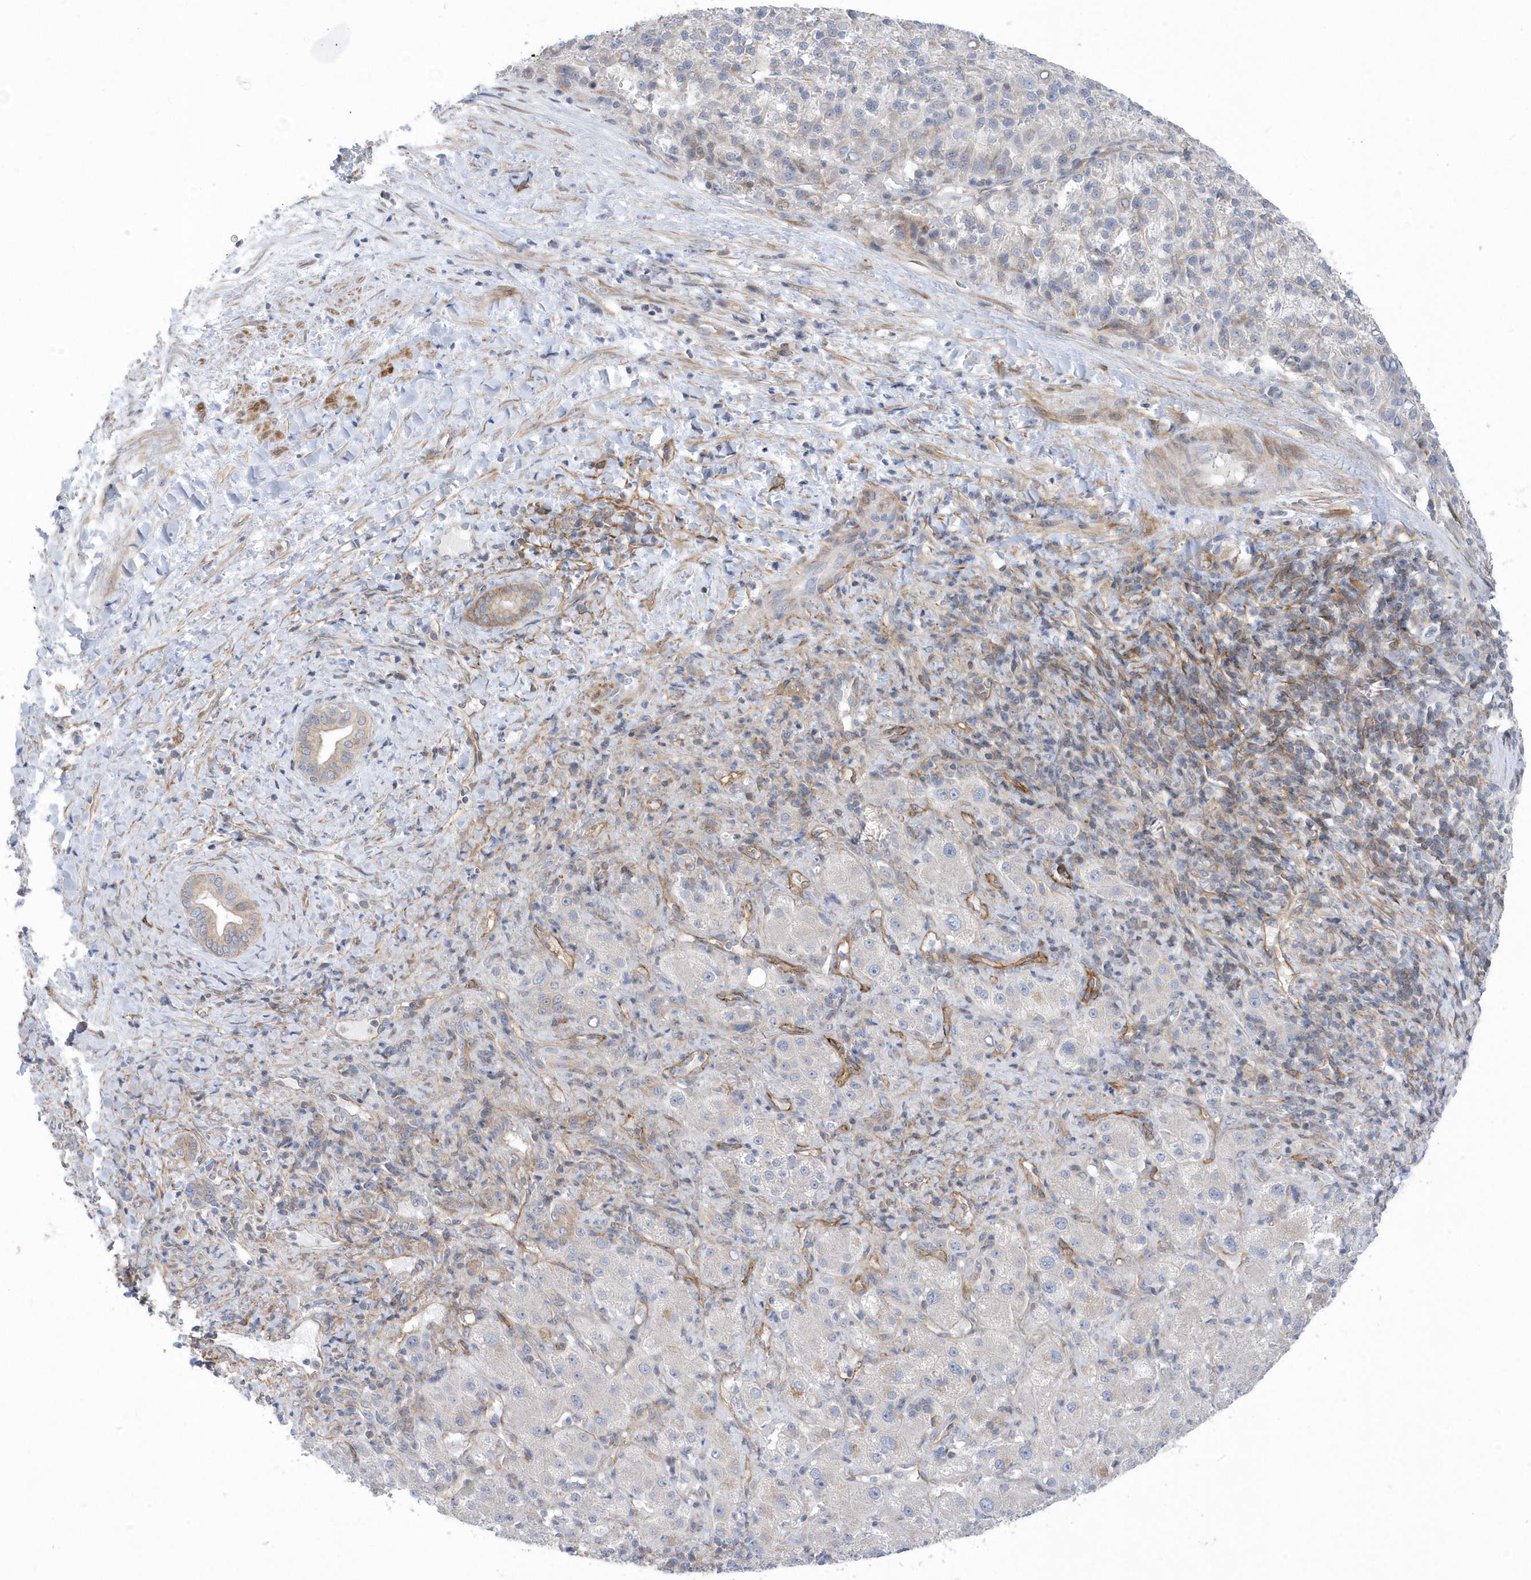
{"staining": {"intensity": "negative", "quantity": "none", "location": "none"}, "tissue": "liver cancer", "cell_type": "Tumor cells", "image_type": "cancer", "snomed": [{"axis": "morphology", "description": "Carcinoma, Hepatocellular, NOS"}, {"axis": "topography", "description": "Liver"}], "caption": "Tumor cells are negative for brown protein staining in liver hepatocellular carcinoma.", "gene": "ANAPC1", "patient": {"sex": "female", "age": 58}}